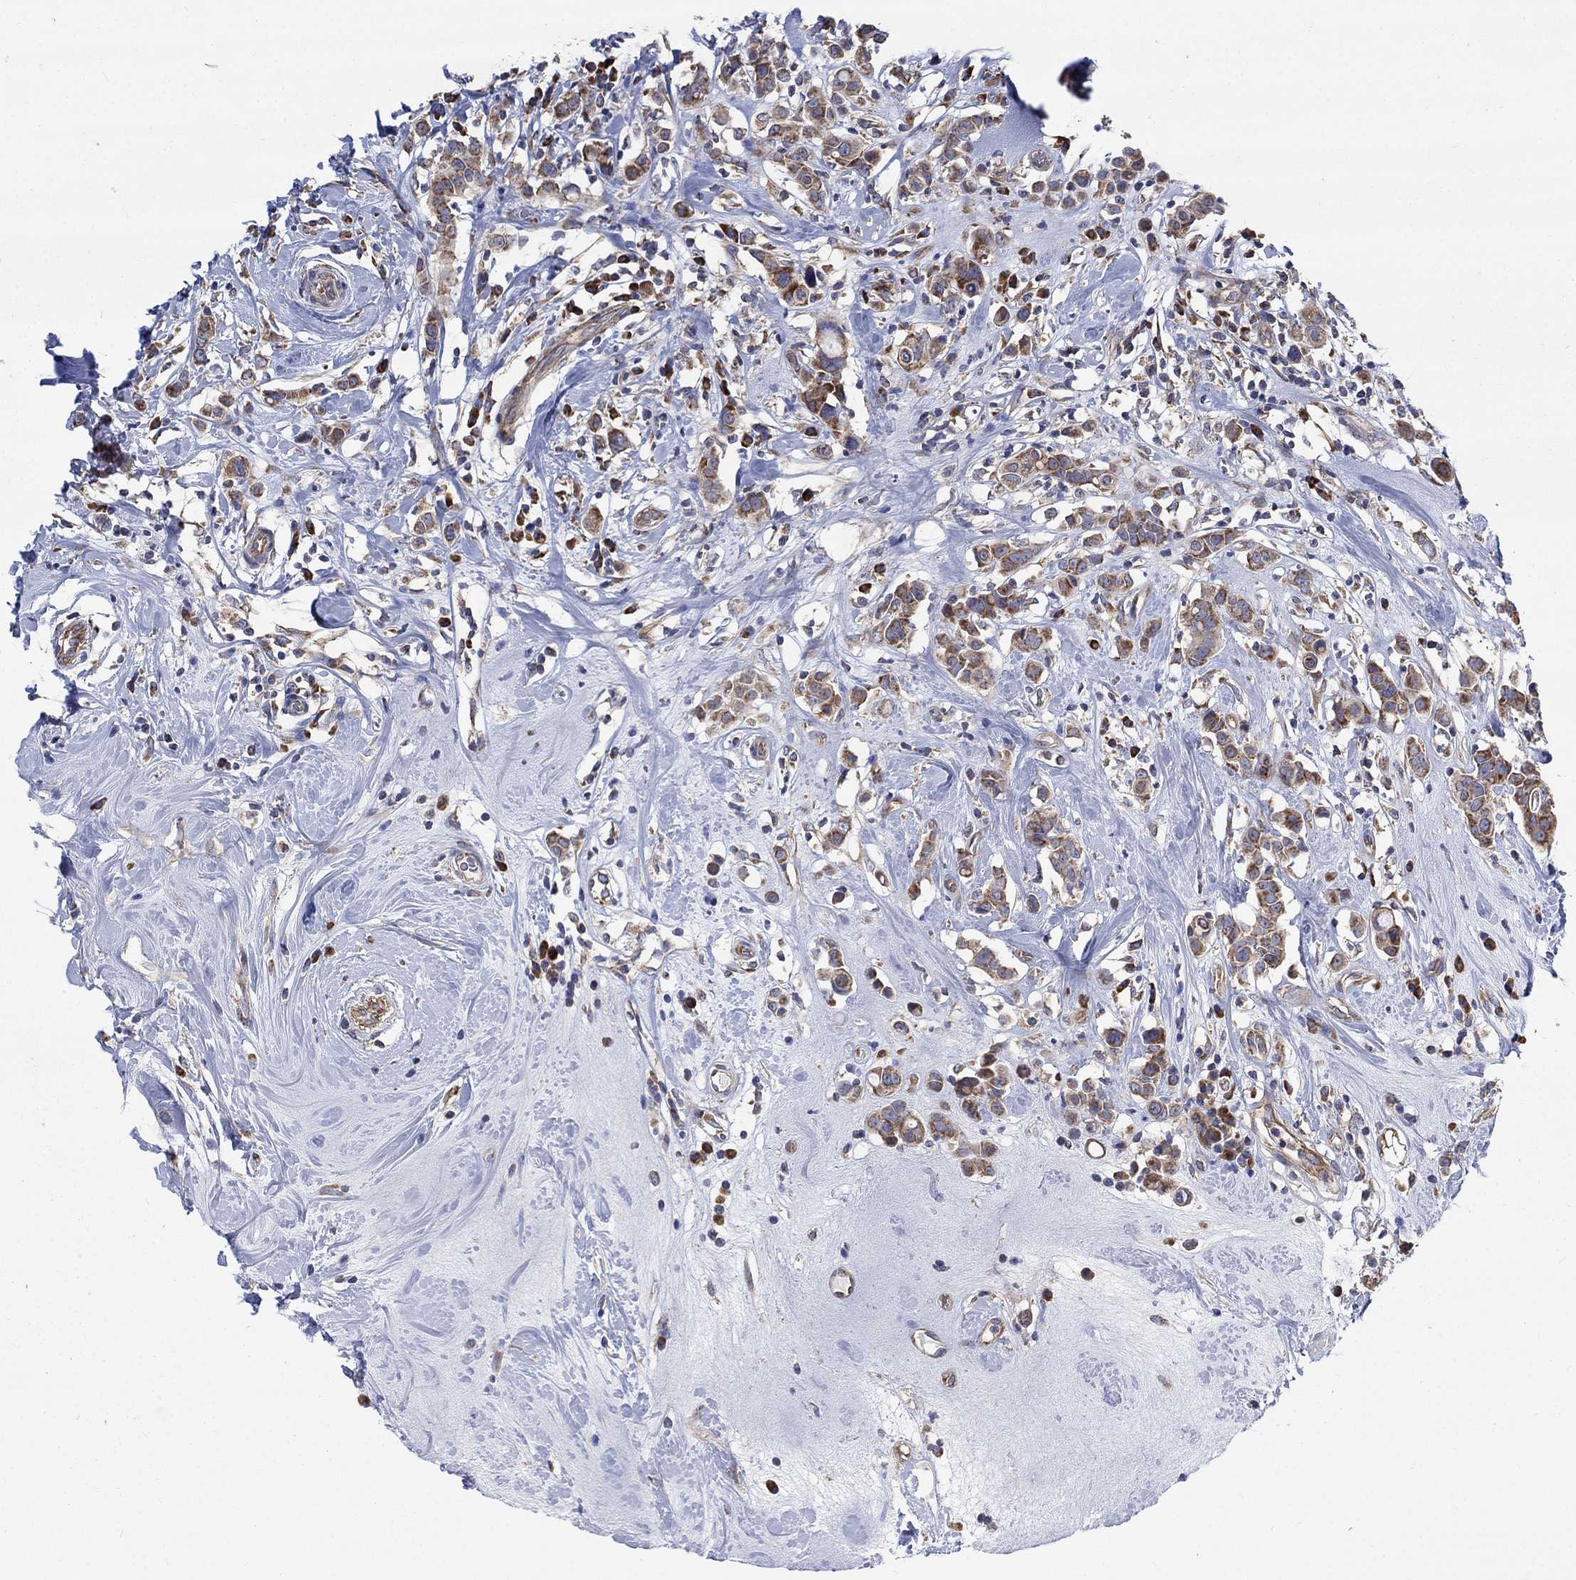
{"staining": {"intensity": "moderate", "quantity": "25%-75%", "location": "cytoplasmic/membranous"}, "tissue": "breast cancer", "cell_type": "Tumor cells", "image_type": "cancer", "snomed": [{"axis": "morphology", "description": "Duct carcinoma"}, {"axis": "topography", "description": "Breast"}], "caption": "Immunohistochemistry (DAB) staining of breast cancer (invasive ductal carcinoma) reveals moderate cytoplasmic/membranous protein positivity in approximately 25%-75% of tumor cells. Nuclei are stained in blue.", "gene": "RPLP0", "patient": {"sex": "female", "age": 27}}